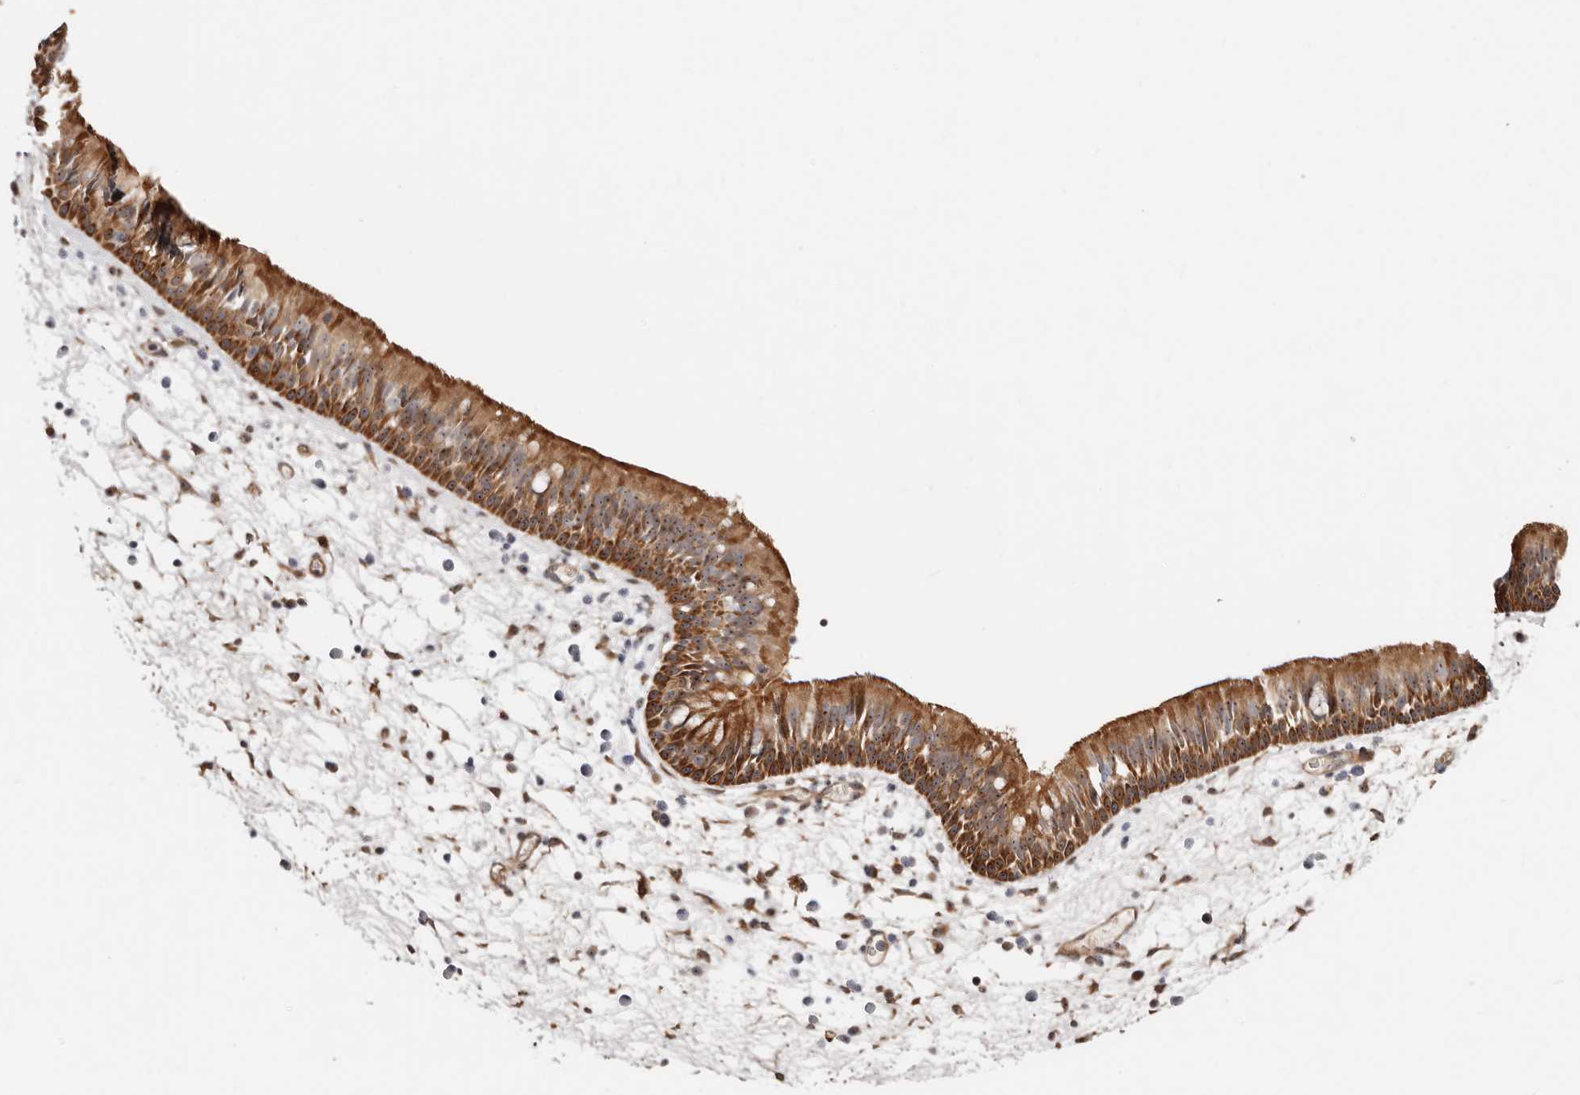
{"staining": {"intensity": "strong", "quantity": ">75%", "location": "cytoplasmic/membranous"}, "tissue": "nasopharynx", "cell_type": "Respiratory epithelial cells", "image_type": "normal", "snomed": [{"axis": "morphology", "description": "Normal tissue, NOS"}, {"axis": "morphology", "description": "Inflammation, NOS"}, {"axis": "morphology", "description": "Malignant melanoma, Metastatic site"}, {"axis": "topography", "description": "Nasopharynx"}], "caption": "DAB immunohistochemical staining of benign nasopharynx shows strong cytoplasmic/membranous protein positivity in about >75% of respiratory epithelial cells. Nuclei are stained in blue.", "gene": "ODF2L", "patient": {"sex": "male", "age": 70}}